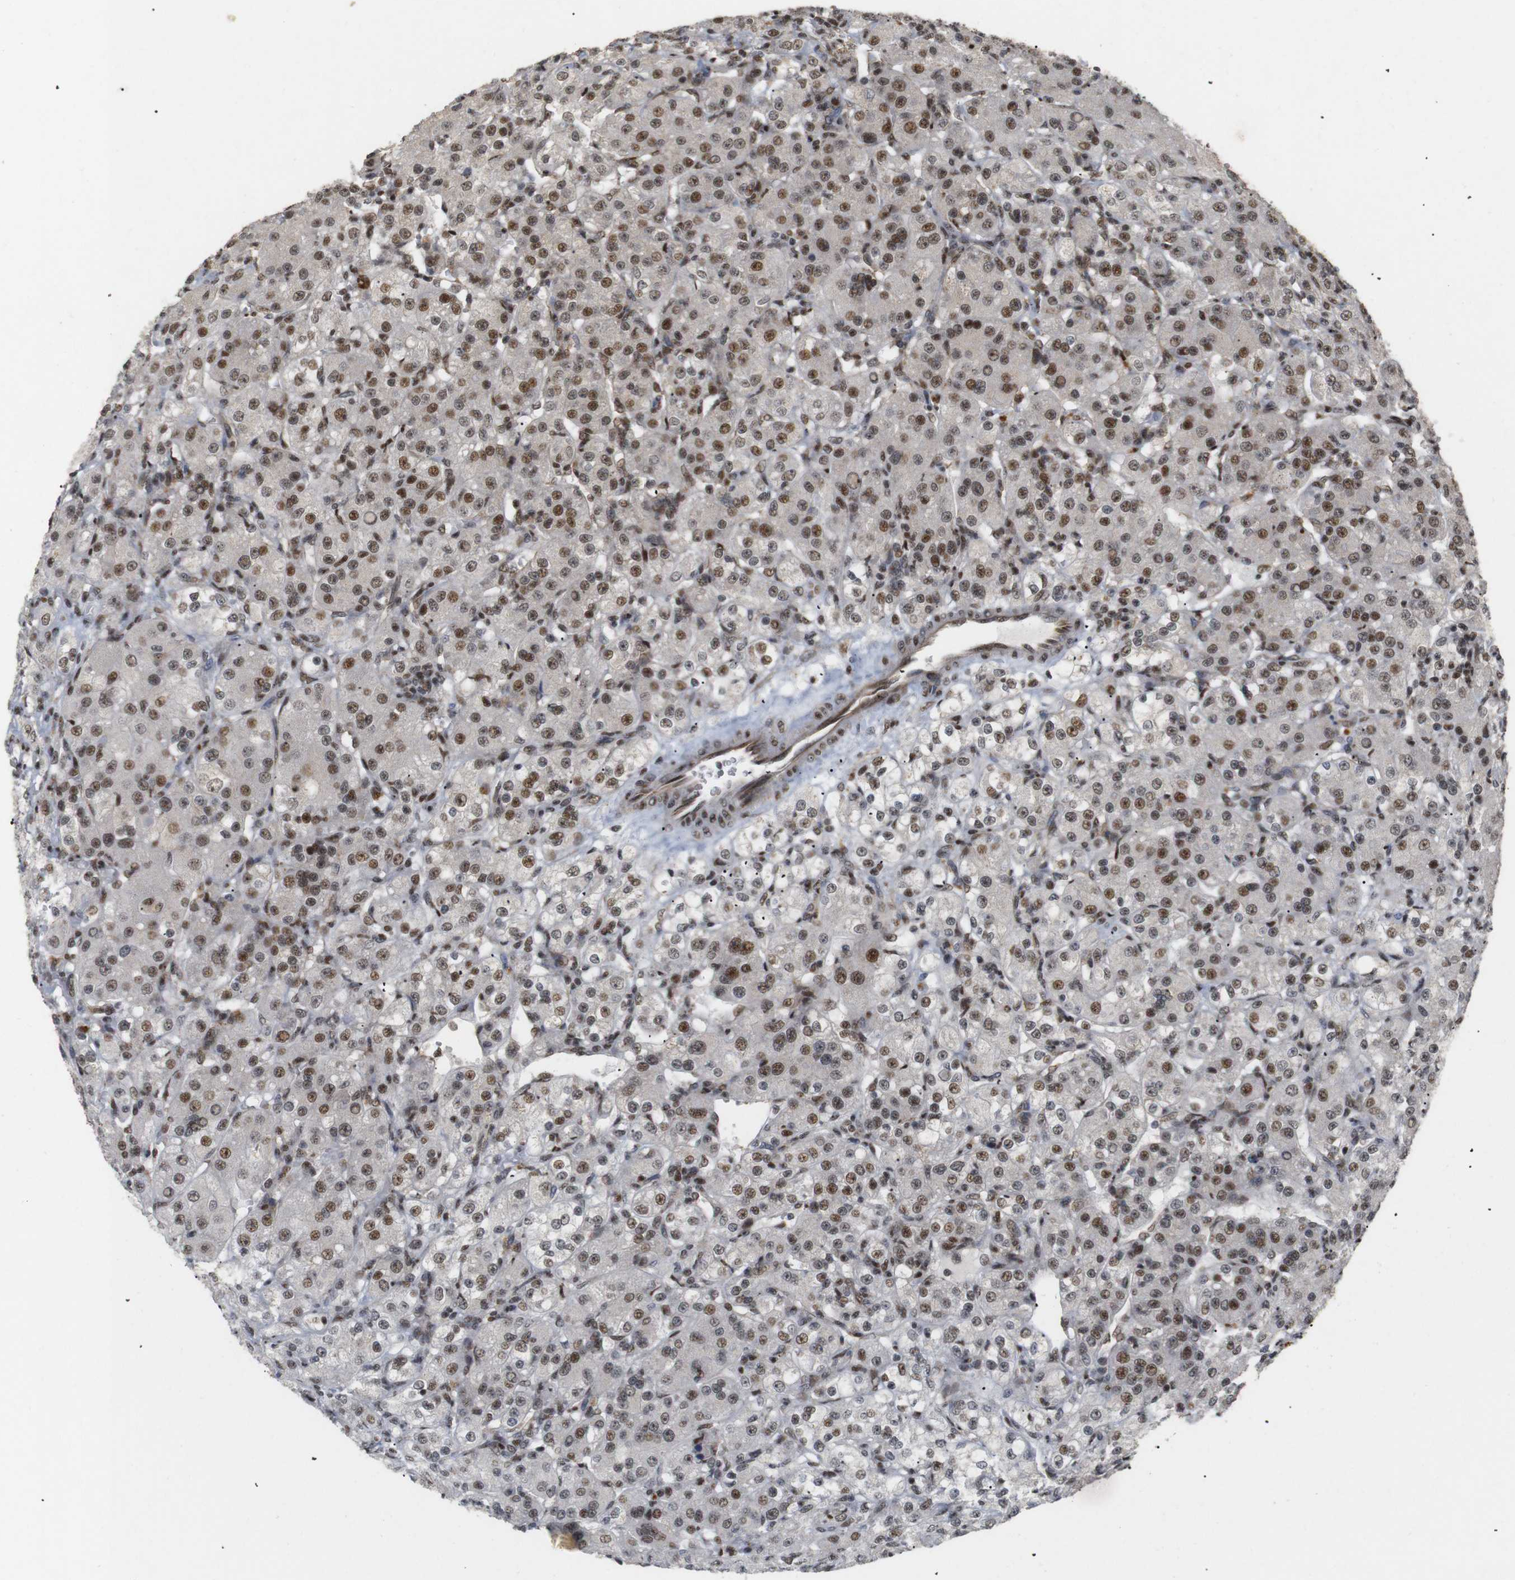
{"staining": {"intensity": "moderate", "quantity": ">75%", "location": "nuclear"}, "tissue": "renal cancer", "cell_type": "Tumor cells", "image_type": "cancer", "snomed": [{"axis": "morphology", "description": "Normal tissue, NOS"}, {"axis": "morphology", "description": "Adenocarcinoma, NOS"}, {"axis": "topography", "description": "Kidney"}], "caption": "The photomicrograph exhibits immunohistochemical staining of renal cancer (adenocarcinoma). There is moderate nuclear expression is seen in about >75% of tumor cells.", "gene": "PYM1", "patient": {"sex": "male", "age": 61}}